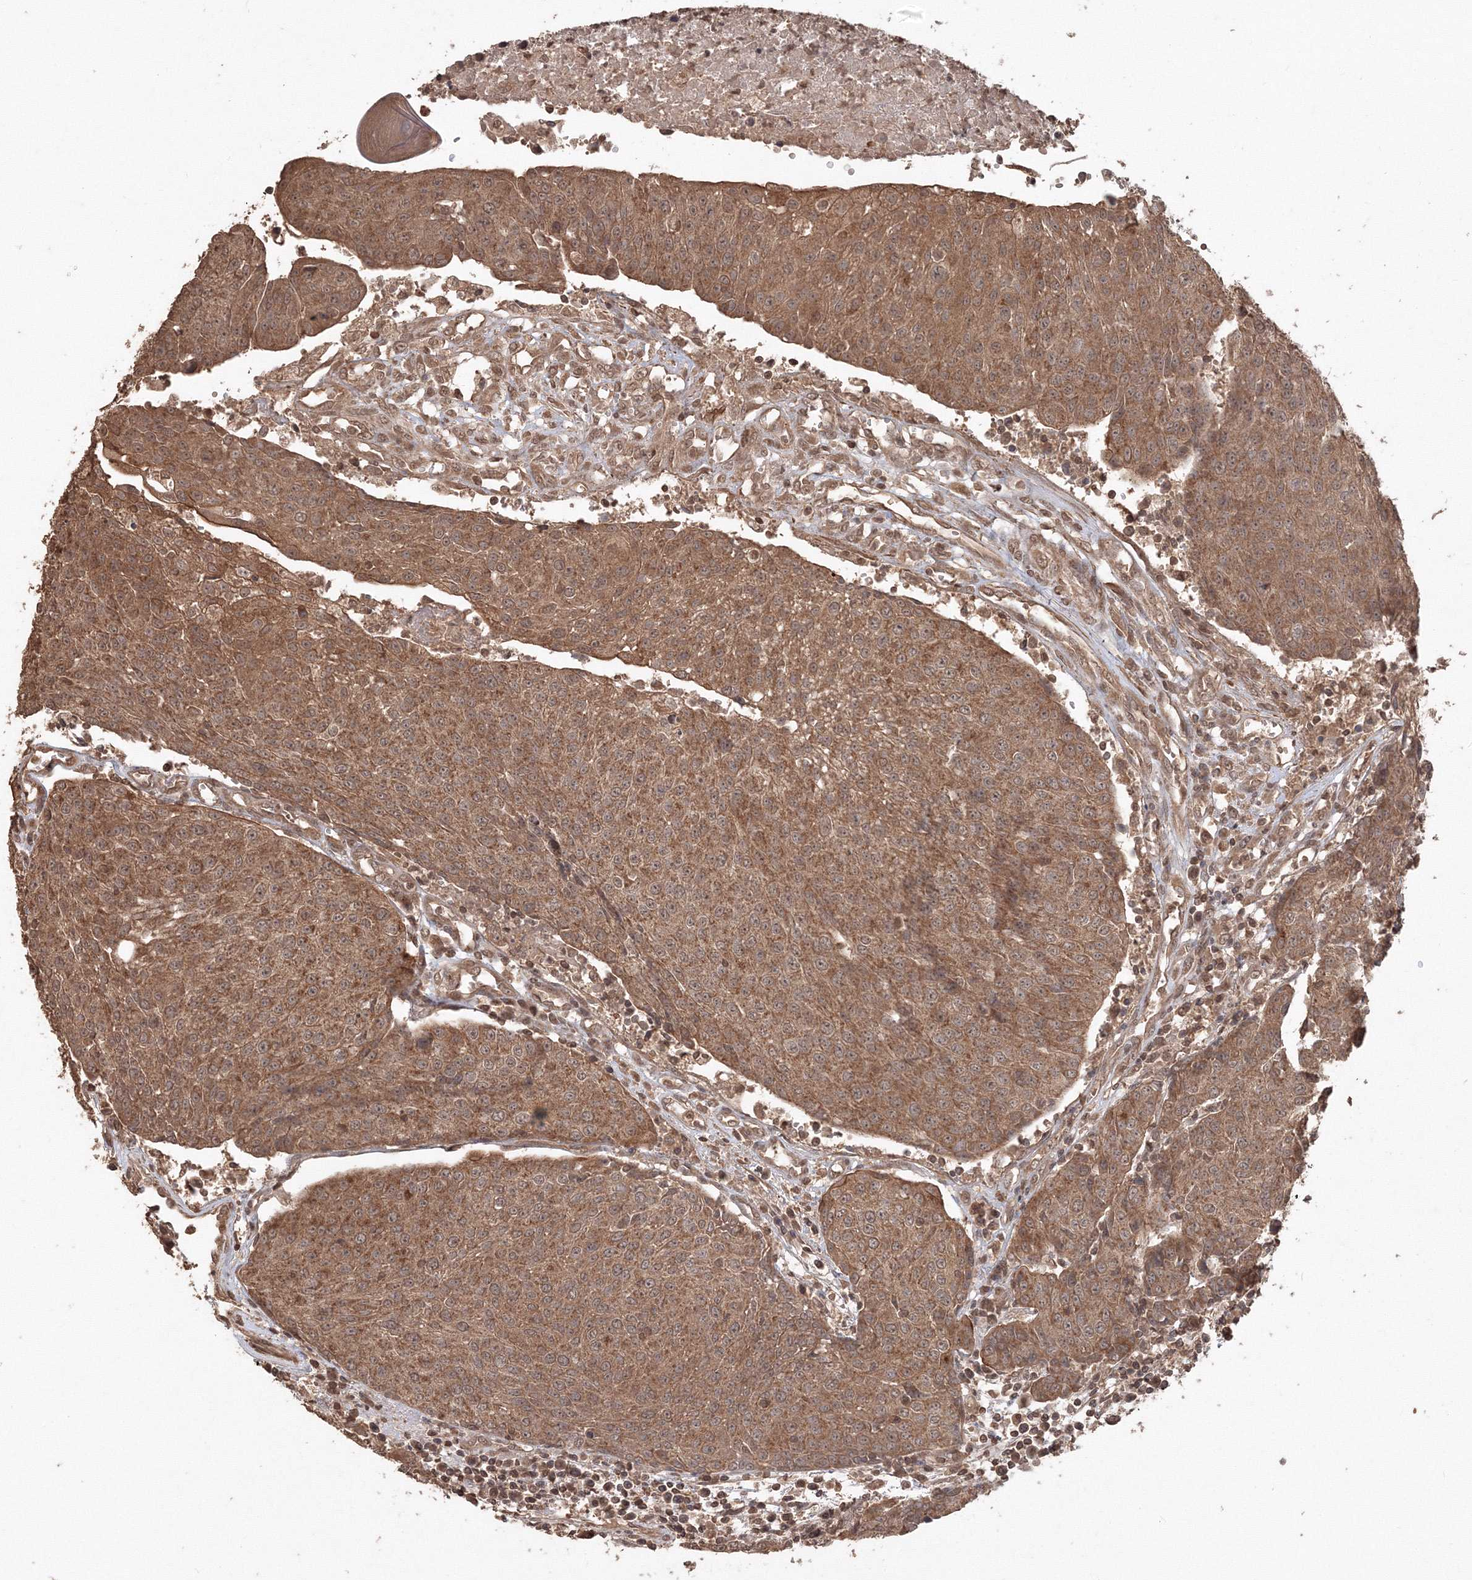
{"staining": {"intensity": "moderate", "quantity": ">75%", "location": "cytoplasmic/membranous"}, "tissue": "urothelial cancer", "cell_type": "Tumor cells", "image_type": "cancer", "snomed": [{"axis": "morphology", "description": "Urothelial carcinoma, High grade"}, {"axis": "topography", "description": "Urinary bladder"}], "caption": "Moderate cytoplasmic/membranous protein staining is present in approximately >75% of tumor cells in urothelial cancer.", "gene": "CCDC122", "patient": {"sex": "female", "age": 85}}